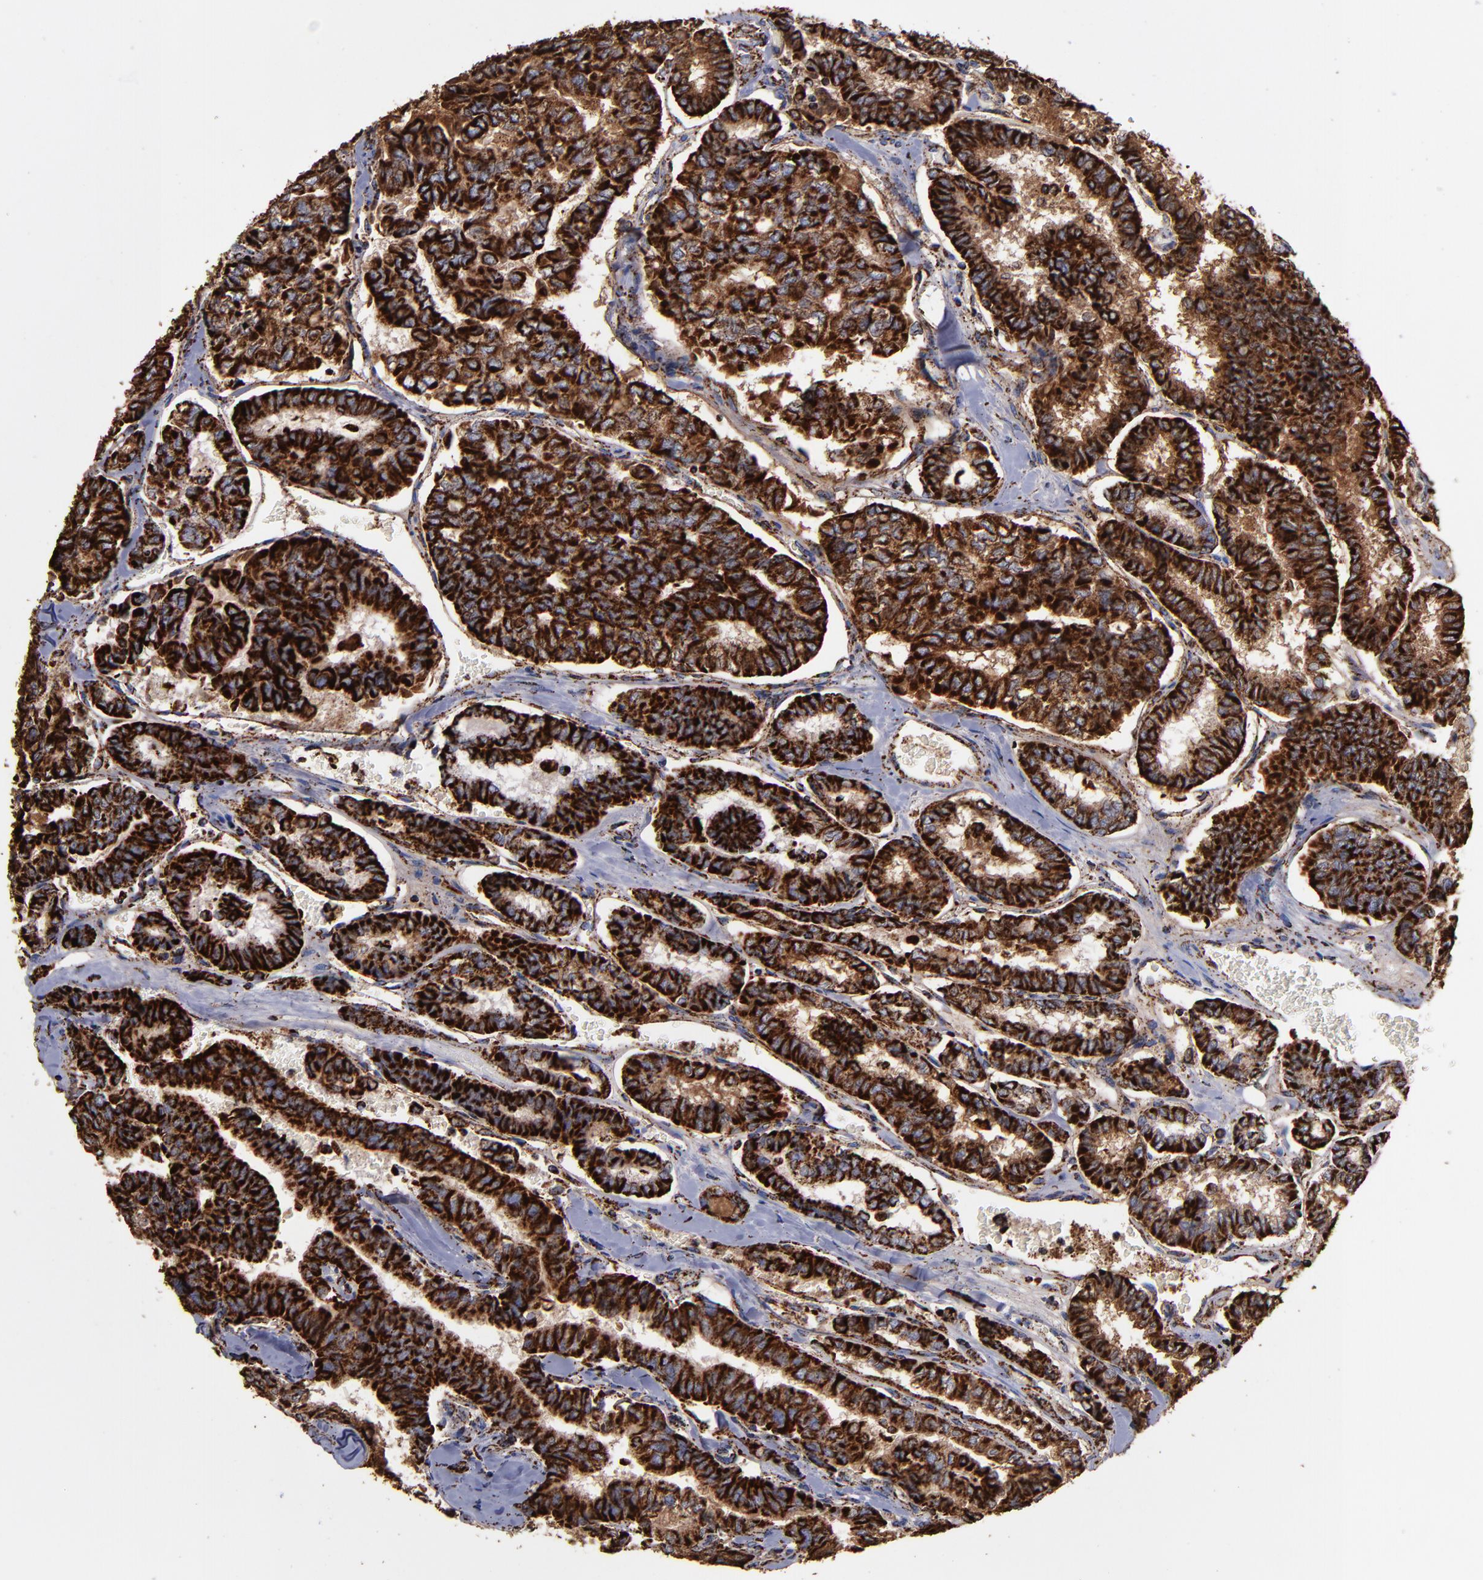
{"staining": {"intensity": "strong", "quantity": ">75%", "location": "cytoplasmic/membranous"}, "tissue": "thyroid cancer", "cell_type": "Tumor cells", "image_type": "cancer", "snomed": [{"axis": "morphology", "description": "Papillary adenocarcinoma, NOS"}, {"axis": "topography", "description": "Thyroid gland"}], "caption": "Immunohistochemical staining of papillary adenocarcinoma (thyroid) demonstrates strong cytoplasmic/membranous protein positivity in approximately >75% of tumor cells.", "gene": "SOD2", "patient": {"sex": "female", "age": 35}}